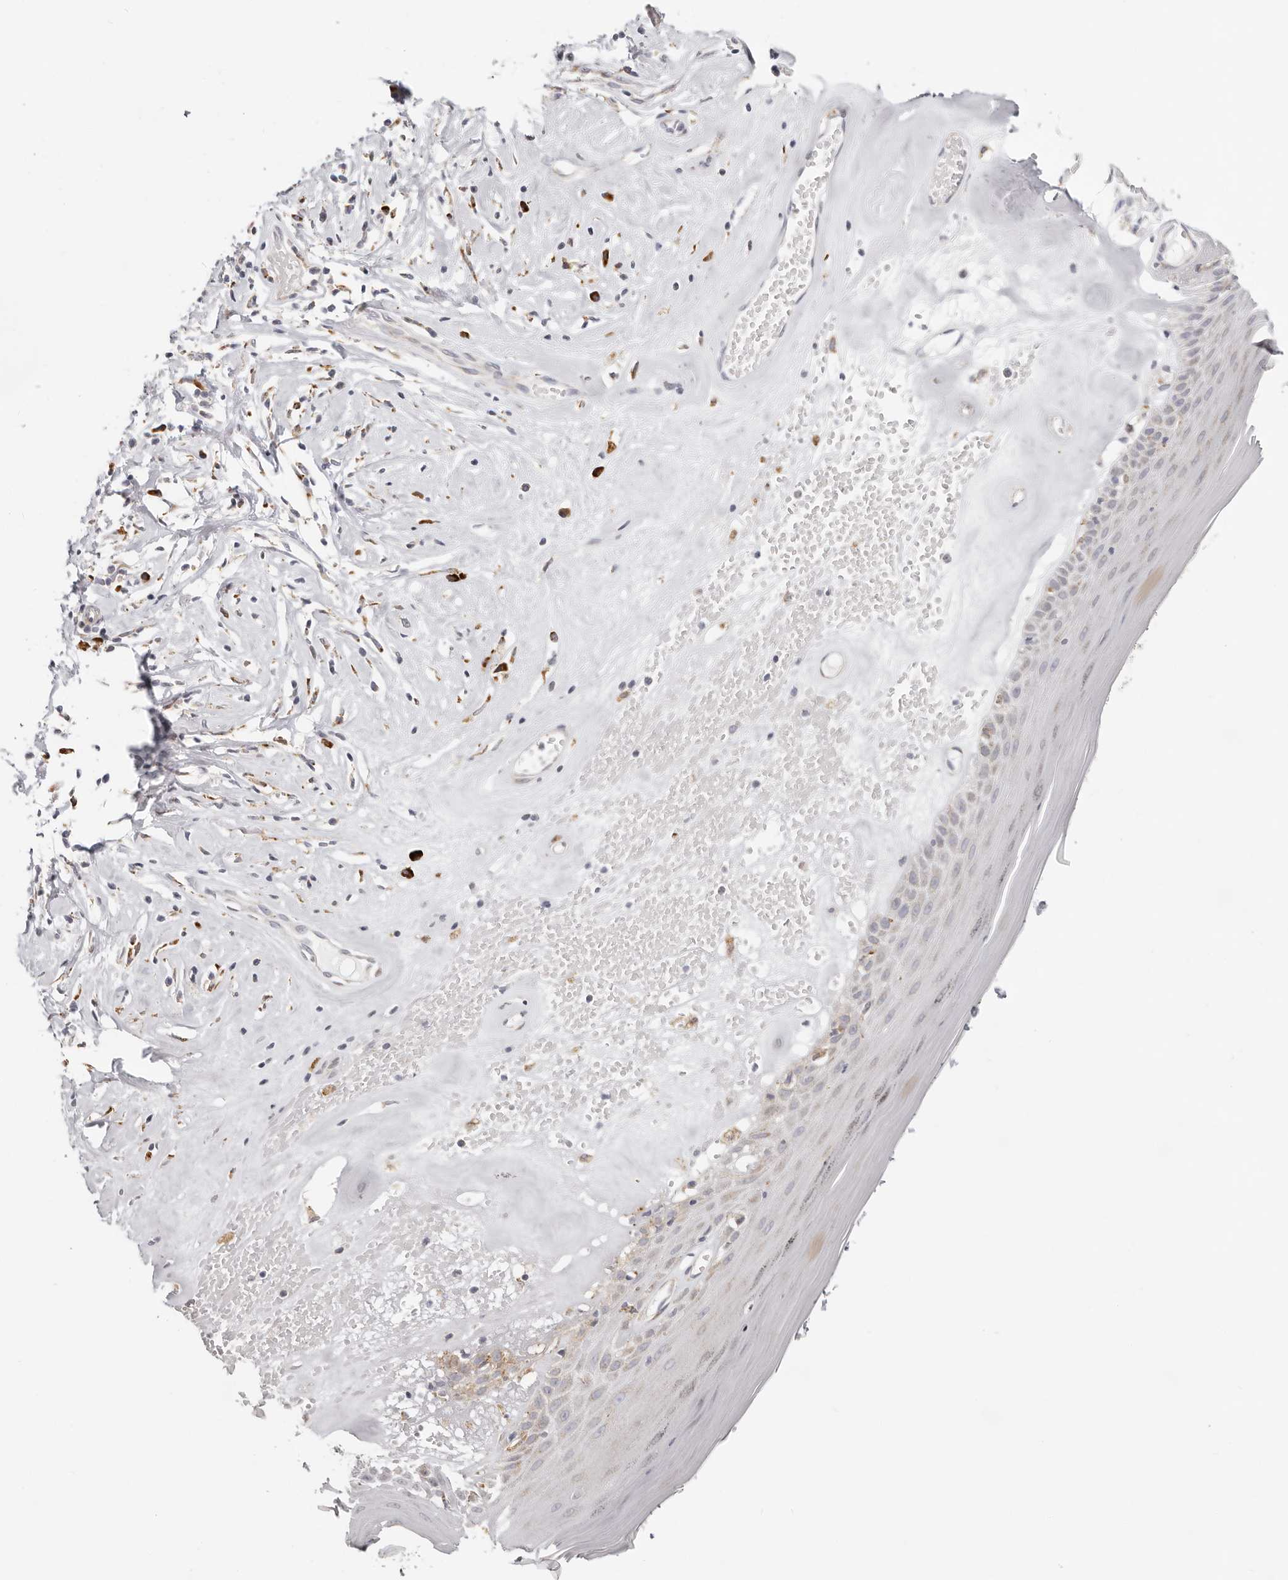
{"staining": {"intensity": "weak", "quantity": "25%-75%", "location": "cytoplasmic/membranous"}, "tissue": "skin", "cell_type": "Epidermal cells", "image_type": "normal", "snomed": [{"axis": "morphology", "description": "Normal tissue, NOS"}, {"axis": "morphology", "description": "Inflammation, NOS"}, {"axis": "topography", "description": "Vulva"}], "caption": "Immunohistochemical staining of normal skin reveals weak cytoplasmic/membranous protein expression in approximately 25%-75% of epidermal cells. Using DAB (3,3'-diaminobenzidine) (brown) and hematoxylin (blue) stains, captured at high magnification using brightfield microscopy.", "gene": "IL32", "patient": {"sex": "female", "age": 84}}